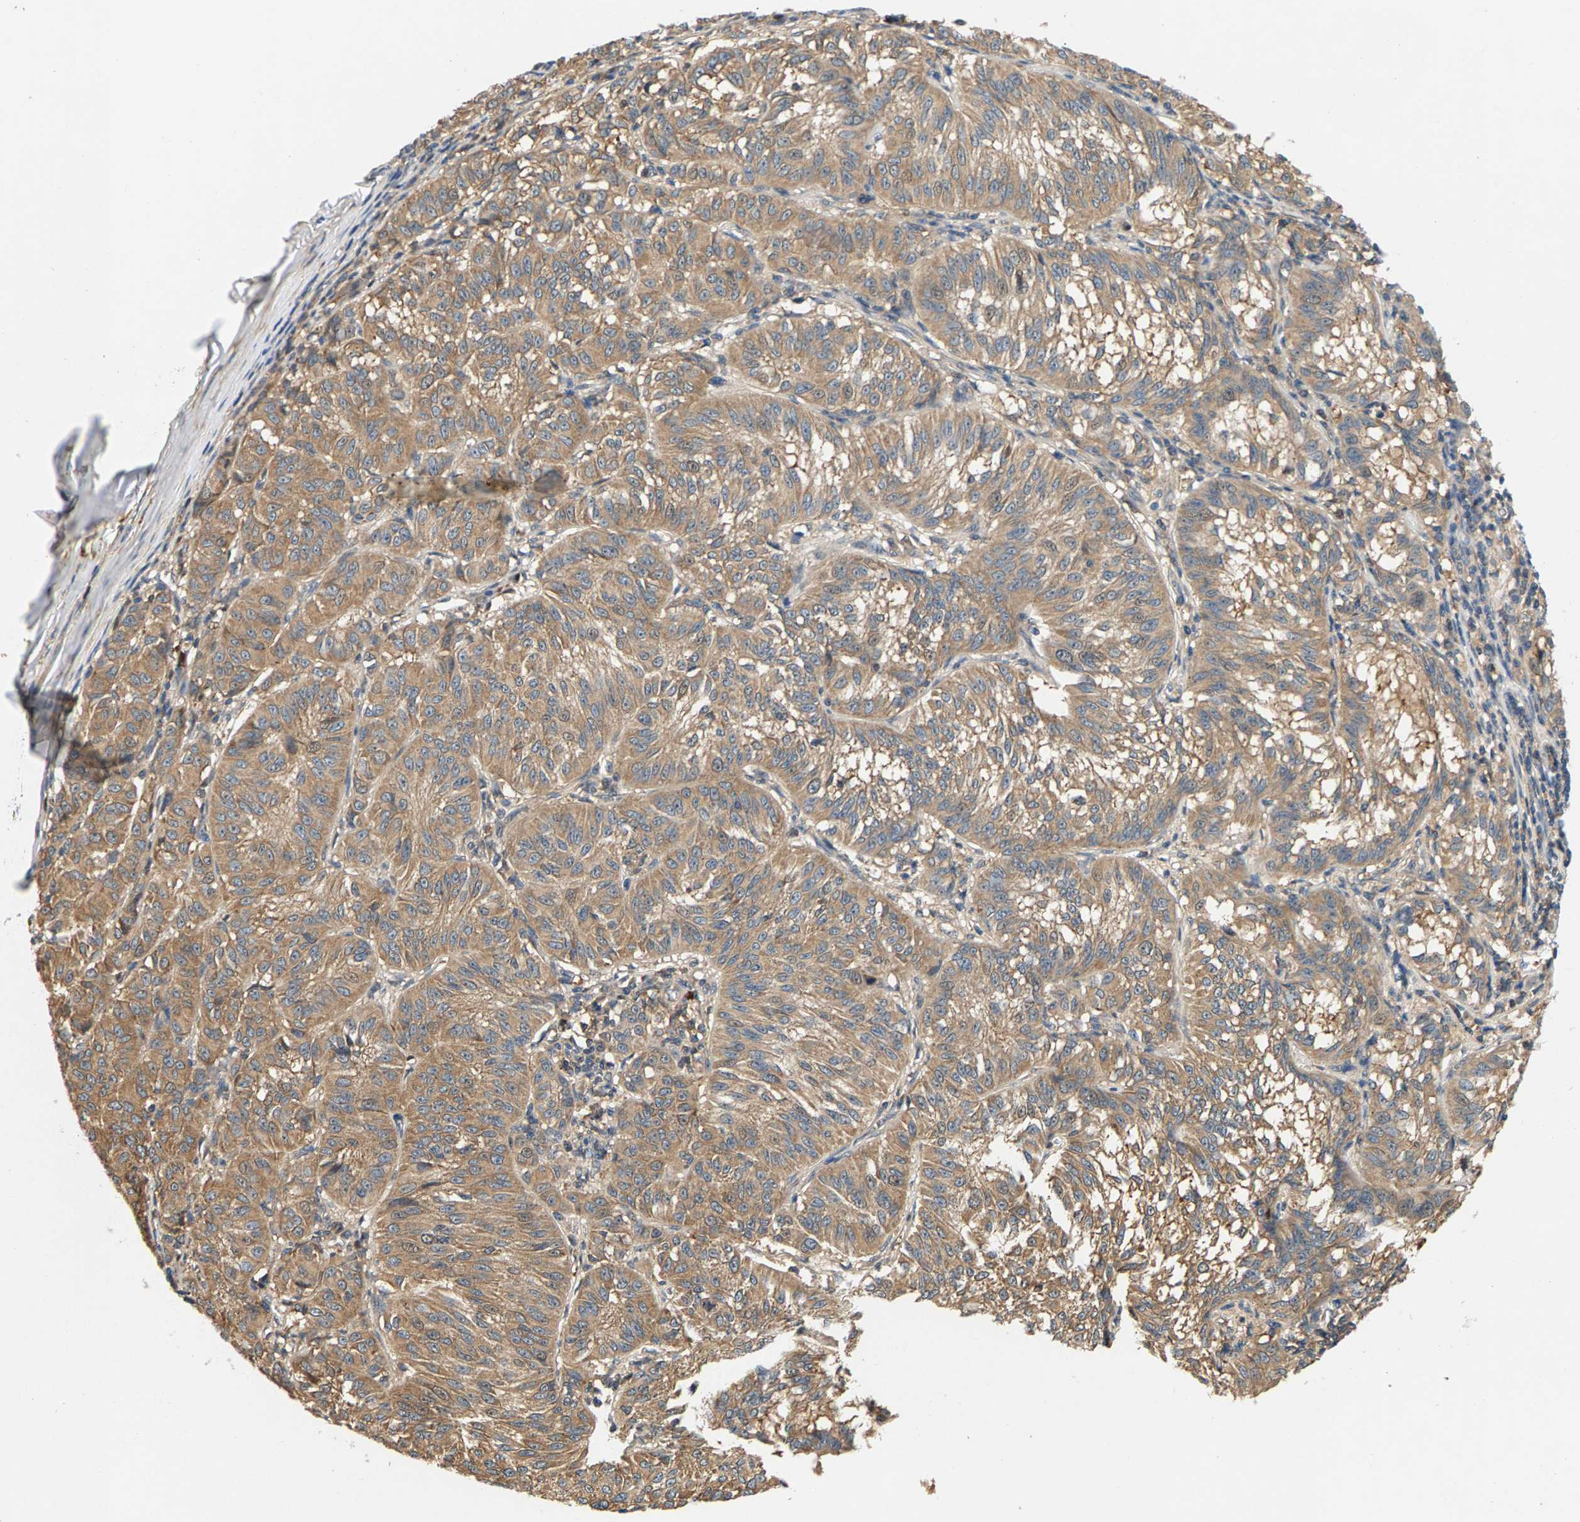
{"staining": {"intensity": "moderate", "quantity": ">75%", "location": "cytoplasmic/membranous"}, "tissue": "melanoma", "cell_type": "Tumor cells", "image_type": "cancer", "snomed": [{"axis": "morphology", "description": "Malignant melanoma, NOS"}, {"axis": "topography", "description": "Skin"}], "caption": "Malignant melanoma stained with a protein marker shows moderate staining in tumor cells.", "gene": "FAM78A", "patient": {"sex": "female", "age": 72}}